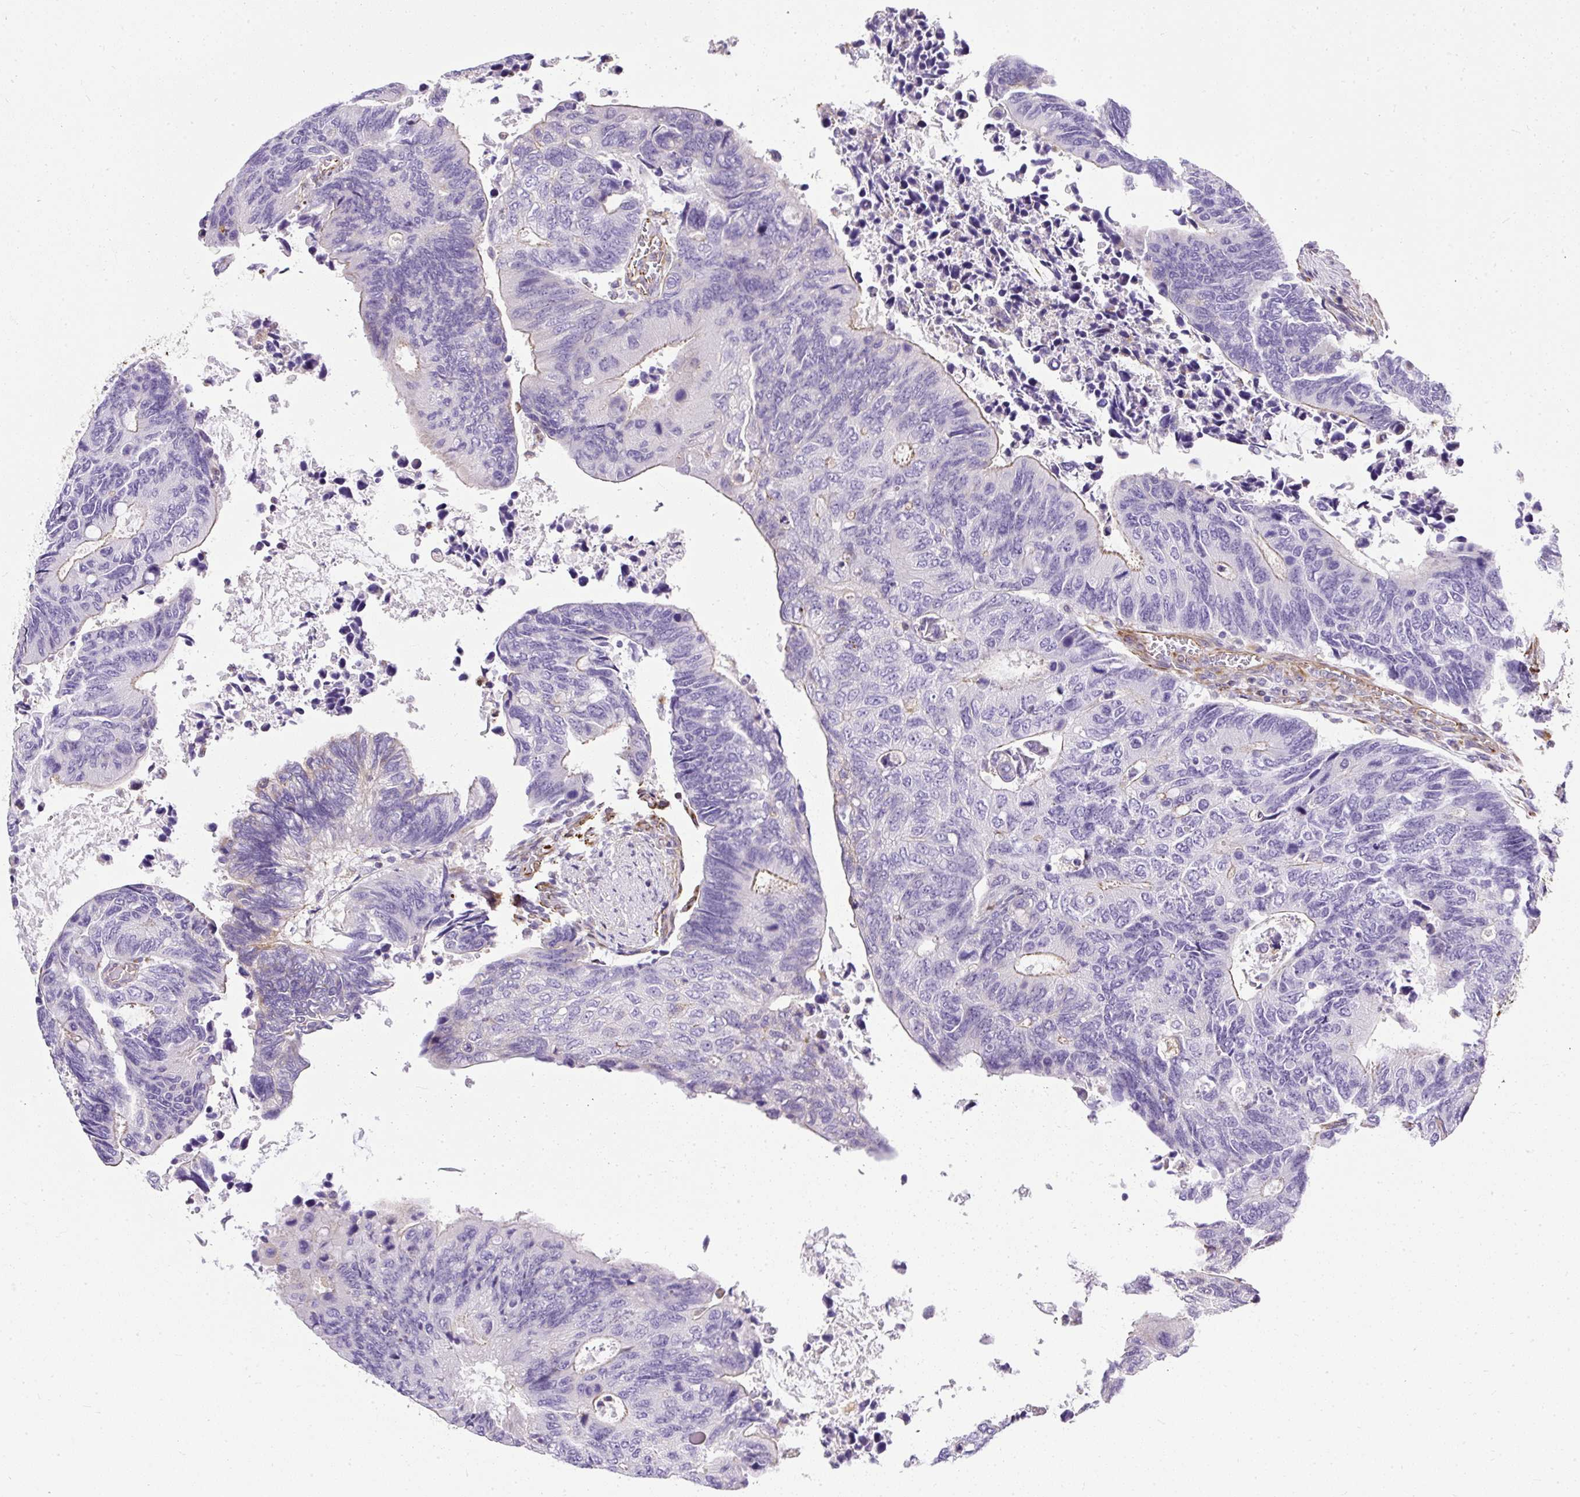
{"staining": {"intensity": "negative", "quantity": "none", "location": "none"}, "tissue": "colorectal cancer", "cell_type": "Tumor cells", "image_type": "cancer", "snomed": [{"axis": "morphology", "description": "Adenocarcinoma, NOS"}, {"axis": "topography", "description": "Colon"}], "caption": "Immunohistochemistry (IHC) of human colorectal adenocarcinoma exhibits no positivity in tumor cells. Nuclei are stained in blue.", "gene": "PLS1", "patient": {"sex": "male", "age": 87}}